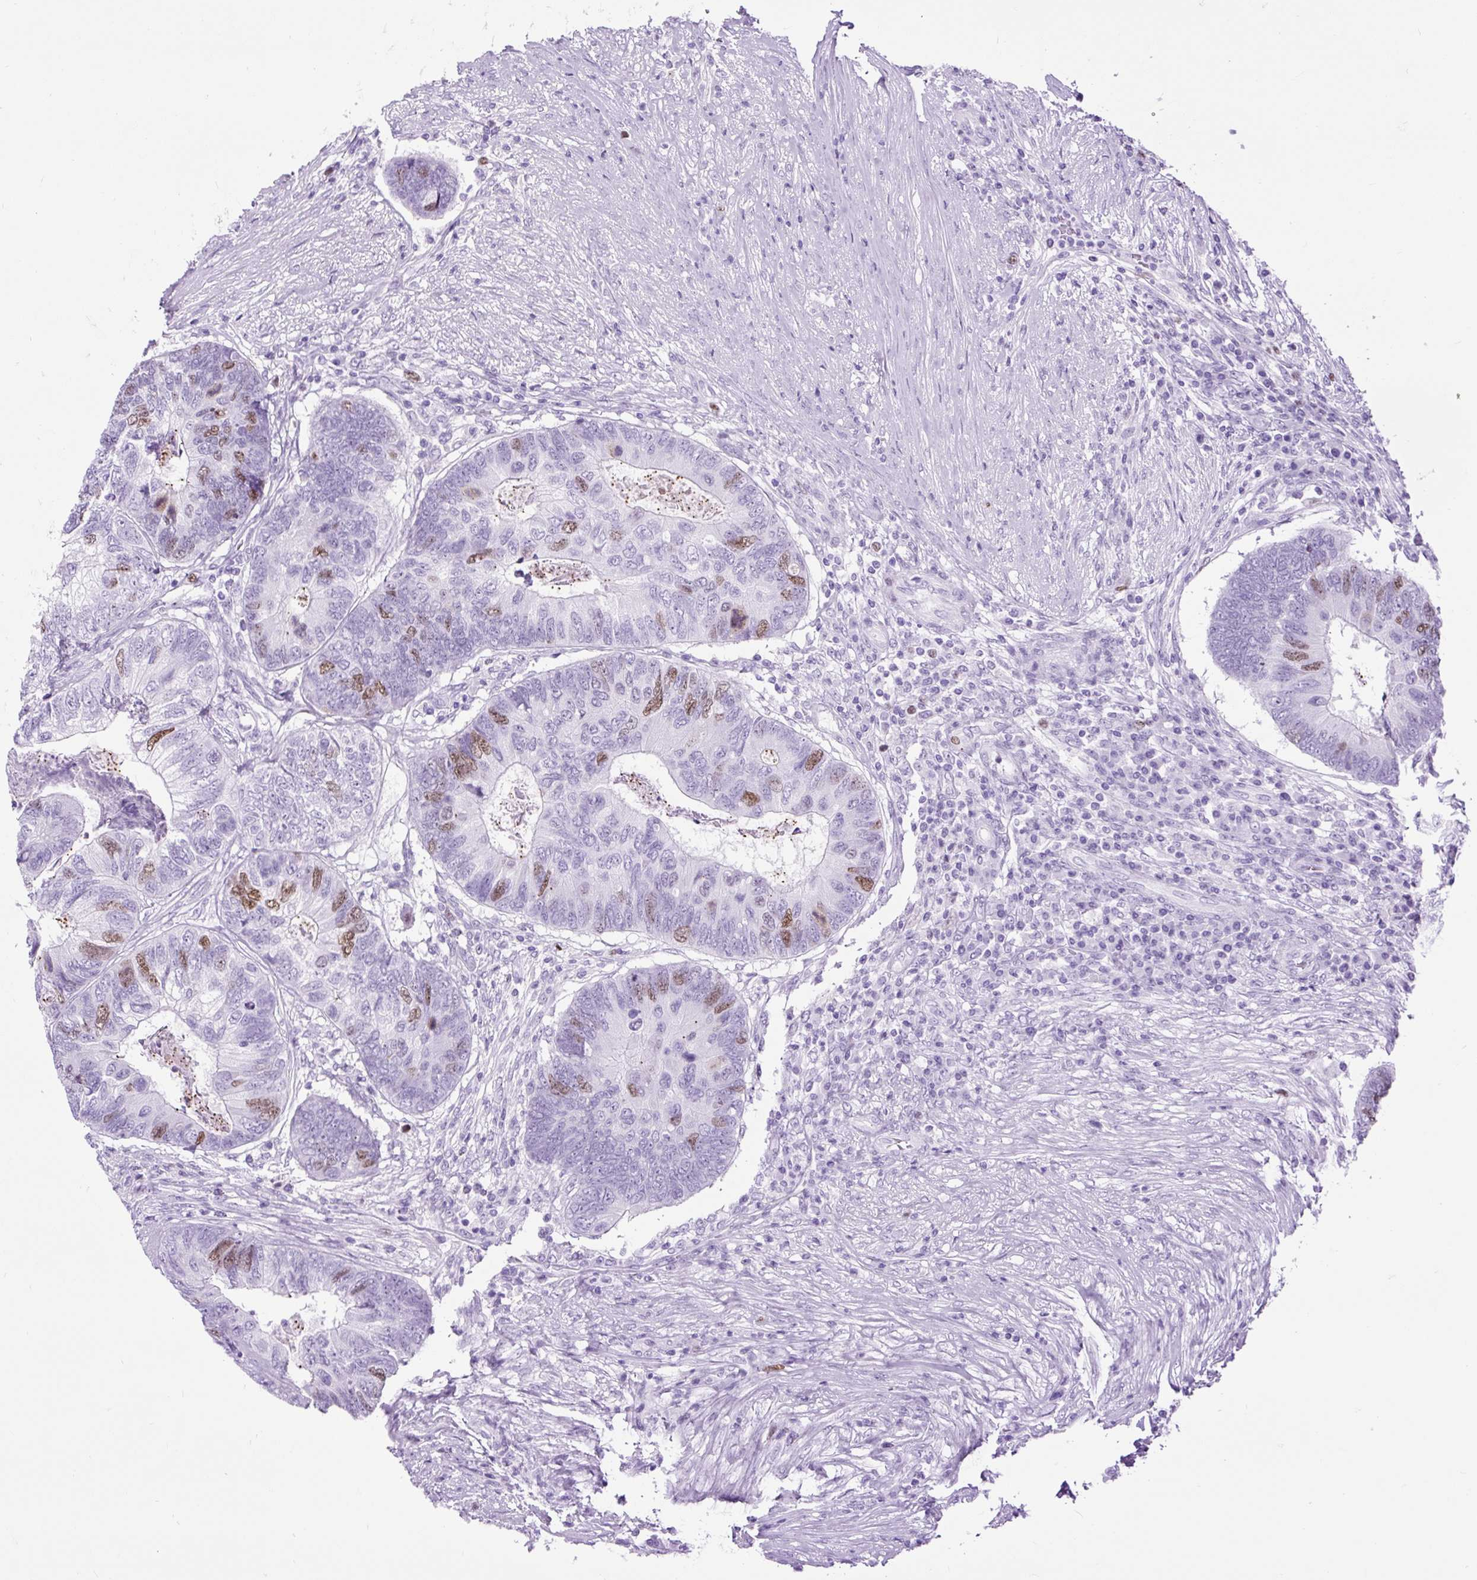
{"staining": {"intensity": "moderate", "quantity": "<25%", "location": "nuclear"}, "tissue": "colorectal cancer", "cell_type": "Tumor cells", "image_type": "cancer", "snomed": [{"axis": "morphology", "description": "Adenocarcinoma, NOS"}, {"axis": "topography", "description": "Colon"}], "caption": "Colorectal cancer (adenocarcinoma) stained with immunohistochemistry (IHC) demonstrates moderate nuclear expression in about <25% of tumor cells.", "gene": "RACGAP1", "patient": {"sex": "female", "age": 67}}